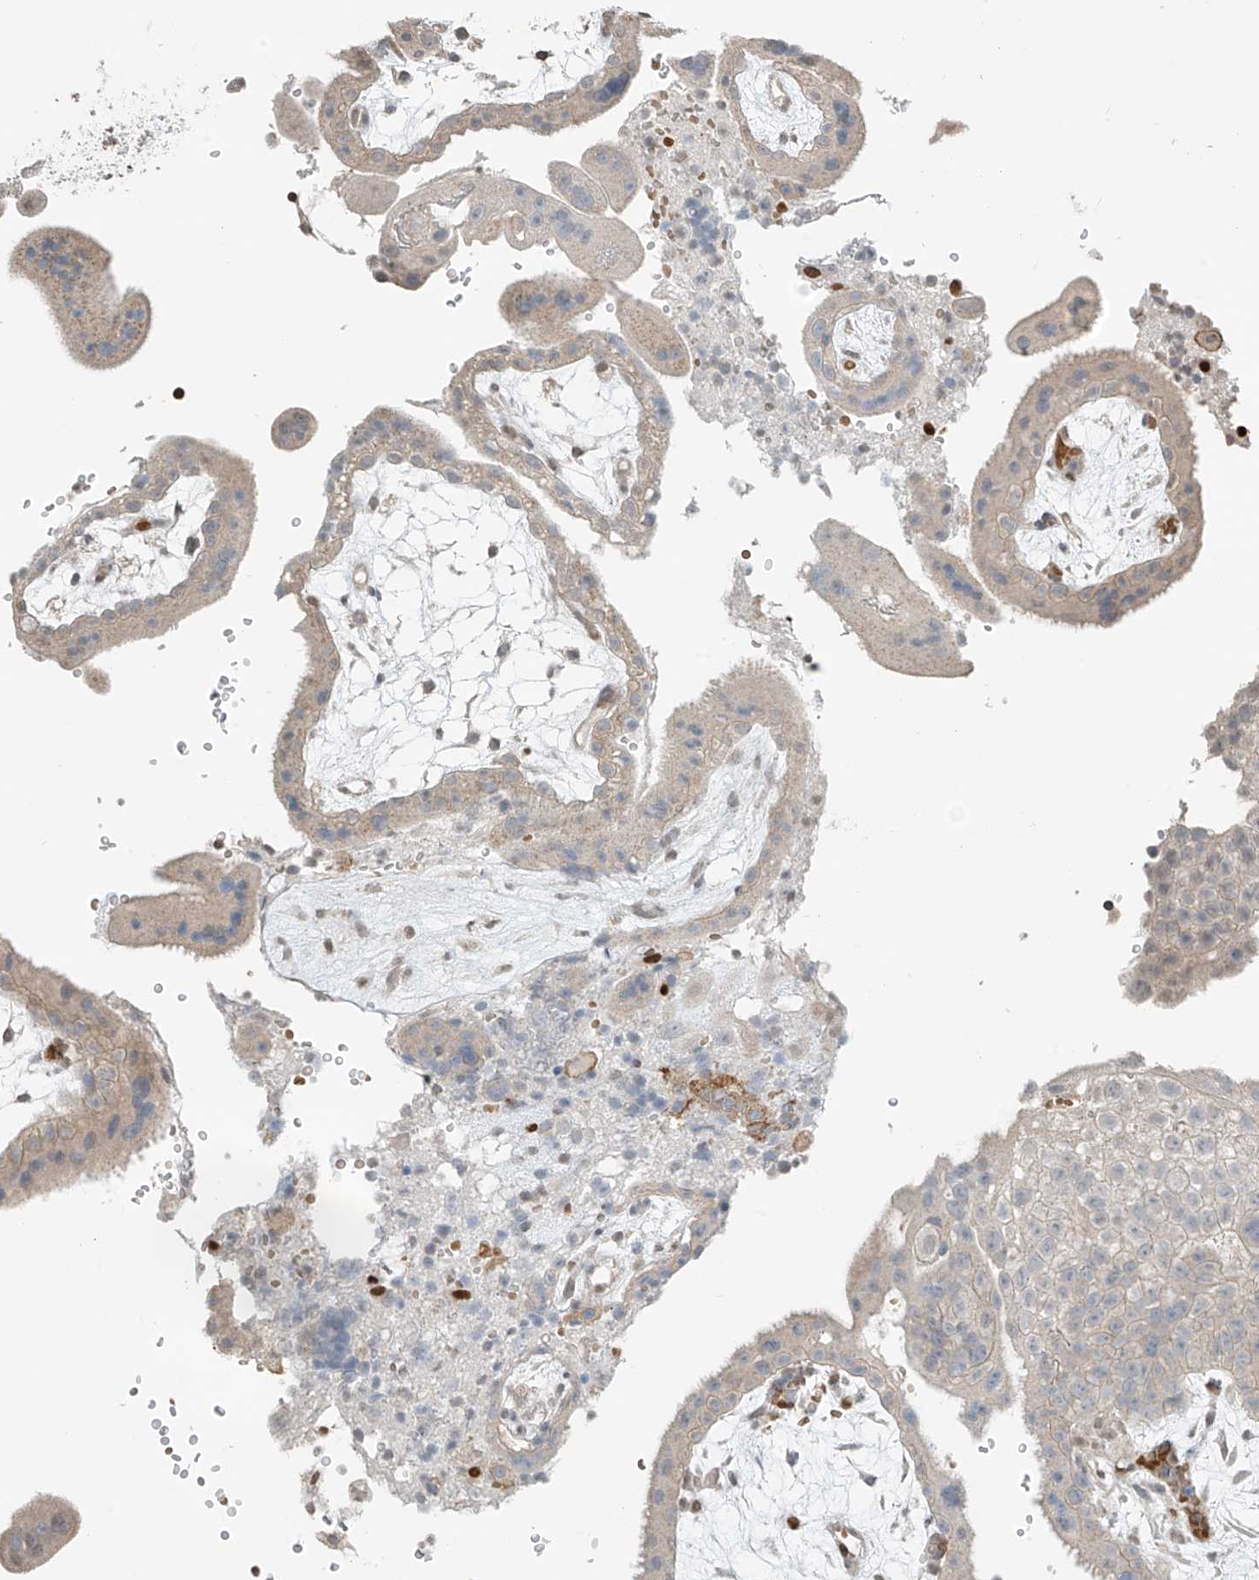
{"staining": {"intensity": "negative", "quantity": "none", "location": "none"}, "tissue": "placenta", "cell_type": "Decidual cells", "image_type": "normal", "snomed": [{"axis": "morphology", "description": "Normal tissue, NOS"}, {"axis": "topography", "description": "Placenta"}], "caption": "Immunohistochemical staining of benign placenta reveals no significant positivity in decidual cells. (DAB (3,3'-diaminobenzidine) immunohistochemistry (IHC) with hematoxylin counter stain).", "gene": "HOXA11", "patient": {"sex": "female", "age": 18}}